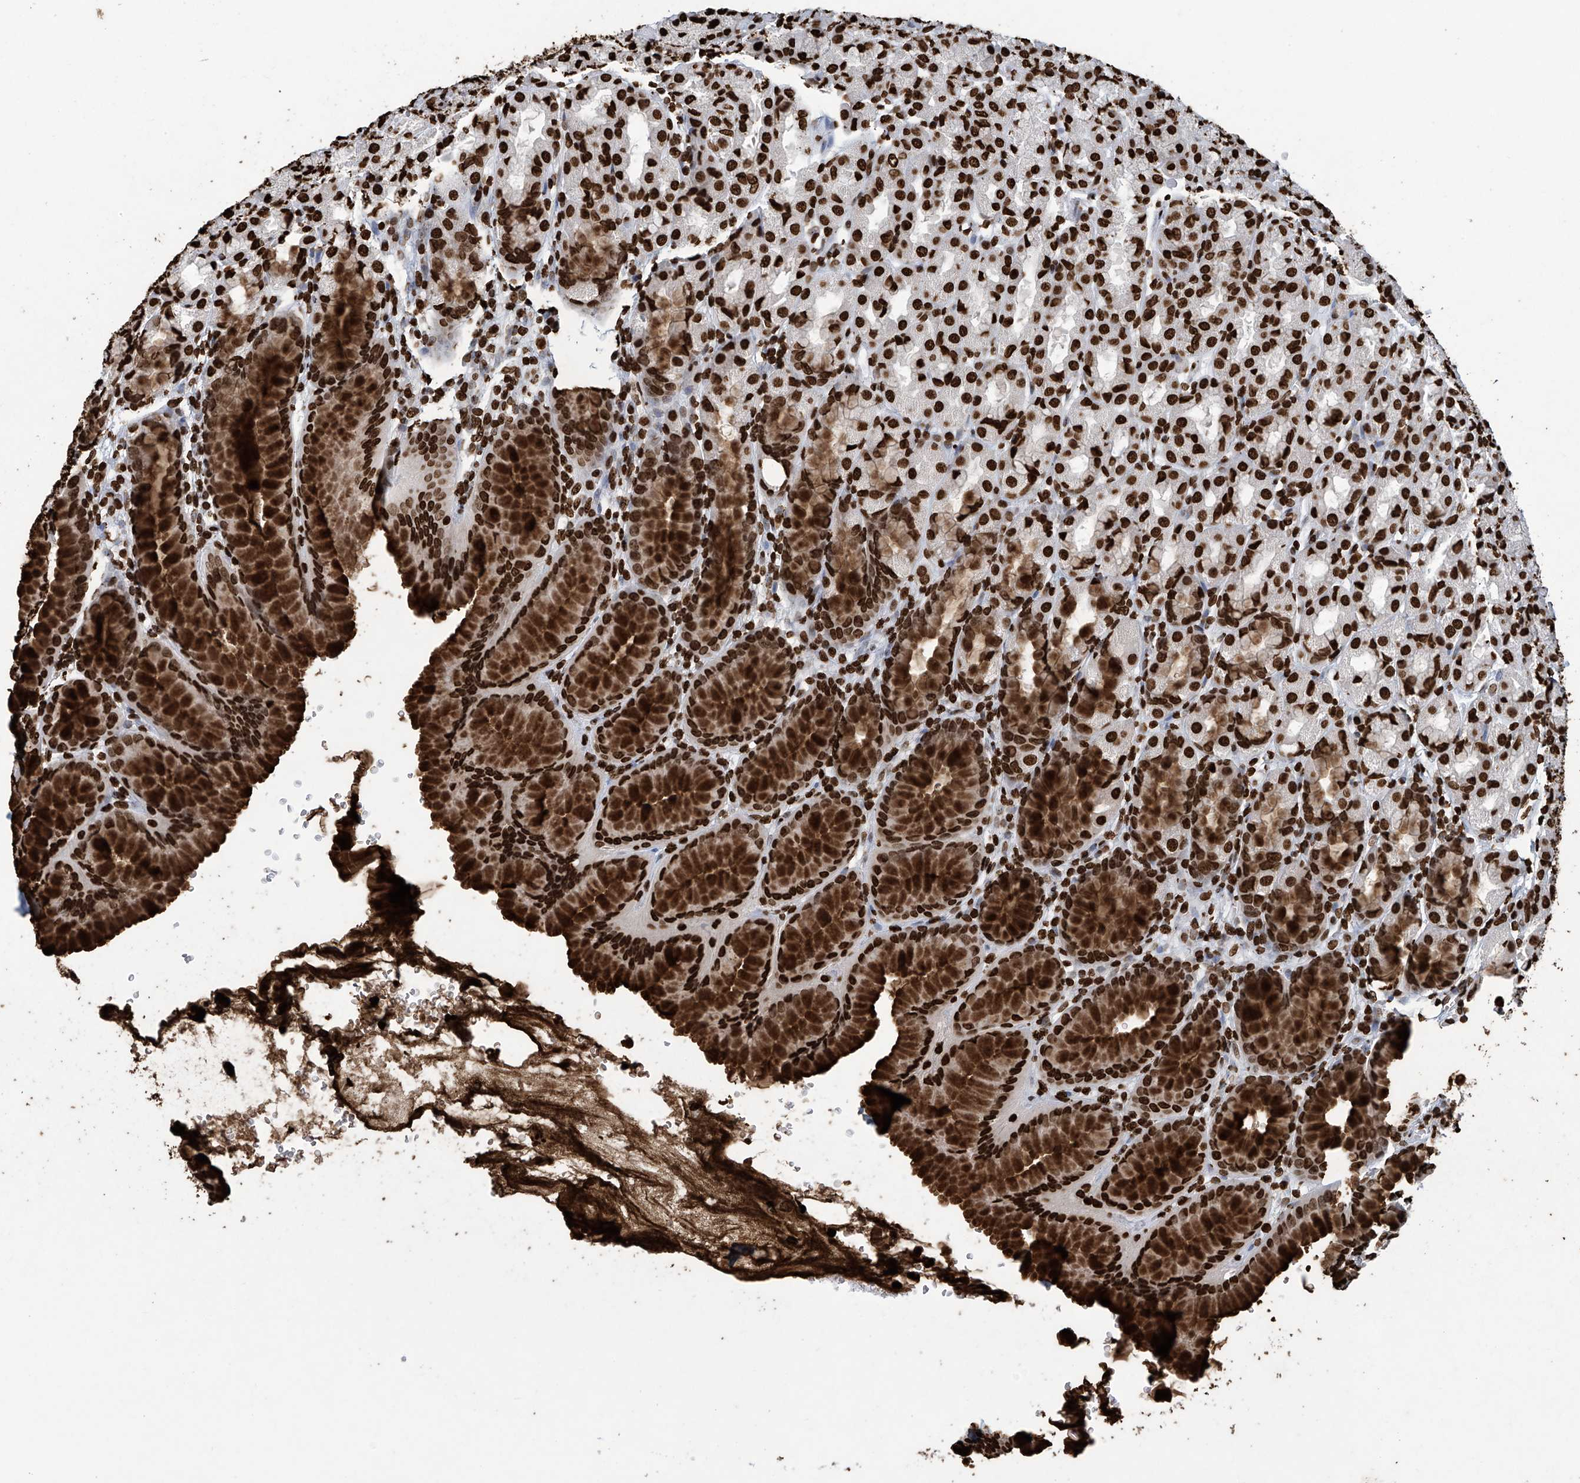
{"staining": {"intensity": "strong", "quantity": ">75%", "location": "cytoplasmic/membranous,nuclear"}, "tissue": "stomach", "cell_type": "Glandular cells", "image_type": "normal", "snomed": [{"axis": "morphology", "description": "Normal tissue, NOS"}, {"axis": "topography", "description": "Stomach"}], "caption": "DAB (3,3'-diaminobenzidine) immunohistochemical staining of normal stomach shows strong cytoplasmic/membranous,nuclear protein positivity in about >75% of glandular cells. Nuclei are stained in blue.", "gene": "H3", "patient": {"sex": "male", "age": 42}}